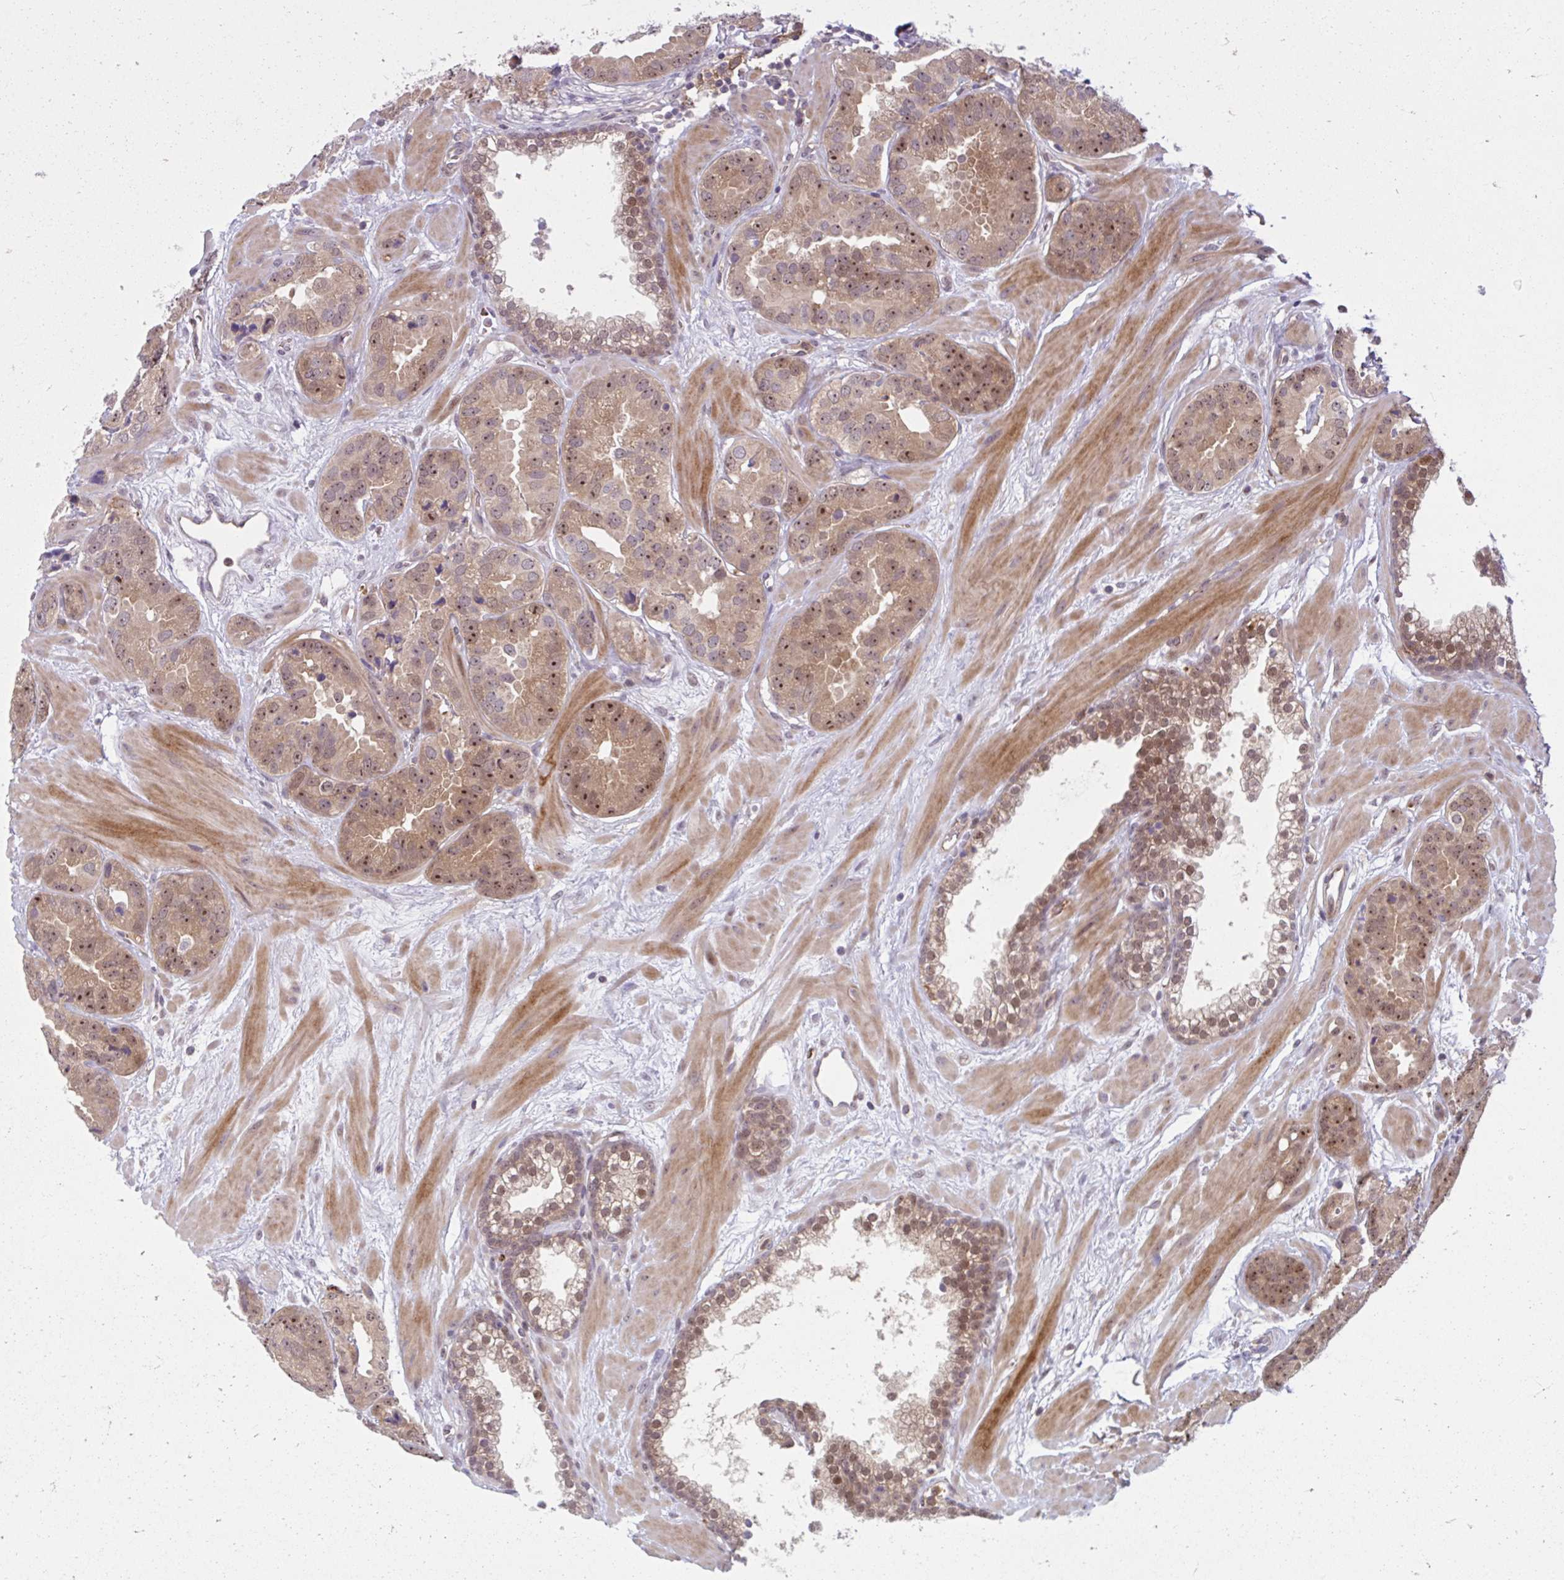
{"staining": {"intensity": "moderate", "quantity": ">75%", "location": "cytoplasmic/membranous,nuclear"}, "tissue": "prostate cancer", "cell_type": "Tumor cells", "image_type": "cancer", "snomed": [{"axis": "morphology", "description": "Adenocarcinoma, Low grade"}, {"axis": "topography", "description": "Prostate"}], "caption": "Approximately >75% of tumor cells in human prostate cancer show moderate cytoplasmic/membranous and nuclear protein staining as visualized by brown immunohistochemical staining.", "gene": "HMBS", "patient": {"sex": "male", "age": 62}}